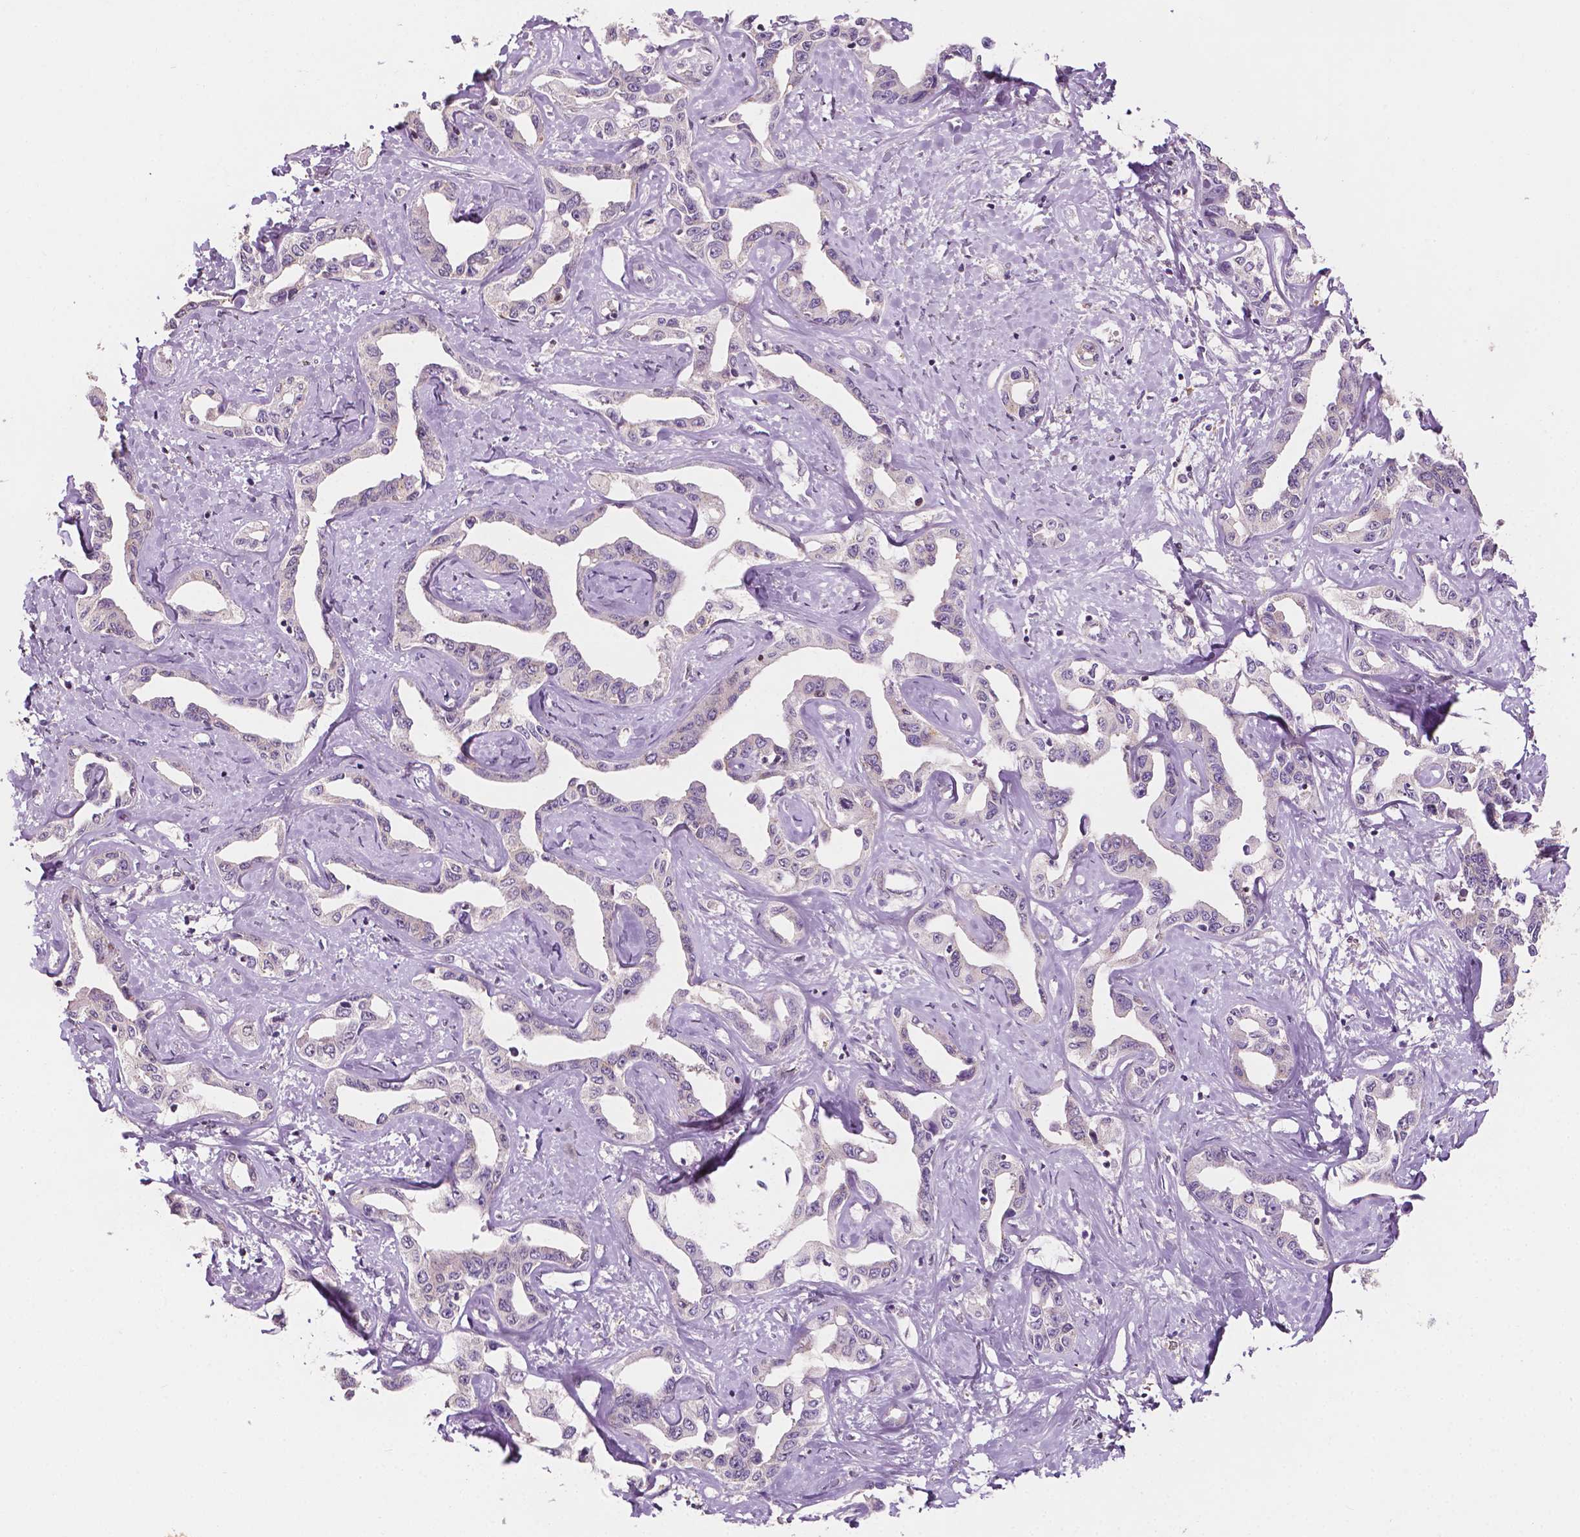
{"staining": {"intensity": "negative", "quantity": "none", "location": "none"}, "tissue": "liver cancer", "cell_type": "Tumor cells", "image_type": "cancer", "snomed": [{"axis": "morphology", "description": "Cholangiocarcinoma"}, {"axis": "topography", "description": "Liver"}], "caption": "Immunohistochemistry photomicrograph of neoplastic tissue: liver cholangiocarcinoma stained with DAB (3,3'-diaminobenzidine) reveals no significant protein staining in tumor cells. The staining is performed using DAB brown chromogen with nuclei counter-stained in using hematoxylin.", "gene": "EBAG9", "patient": {"sex": "male", "age": 59}}